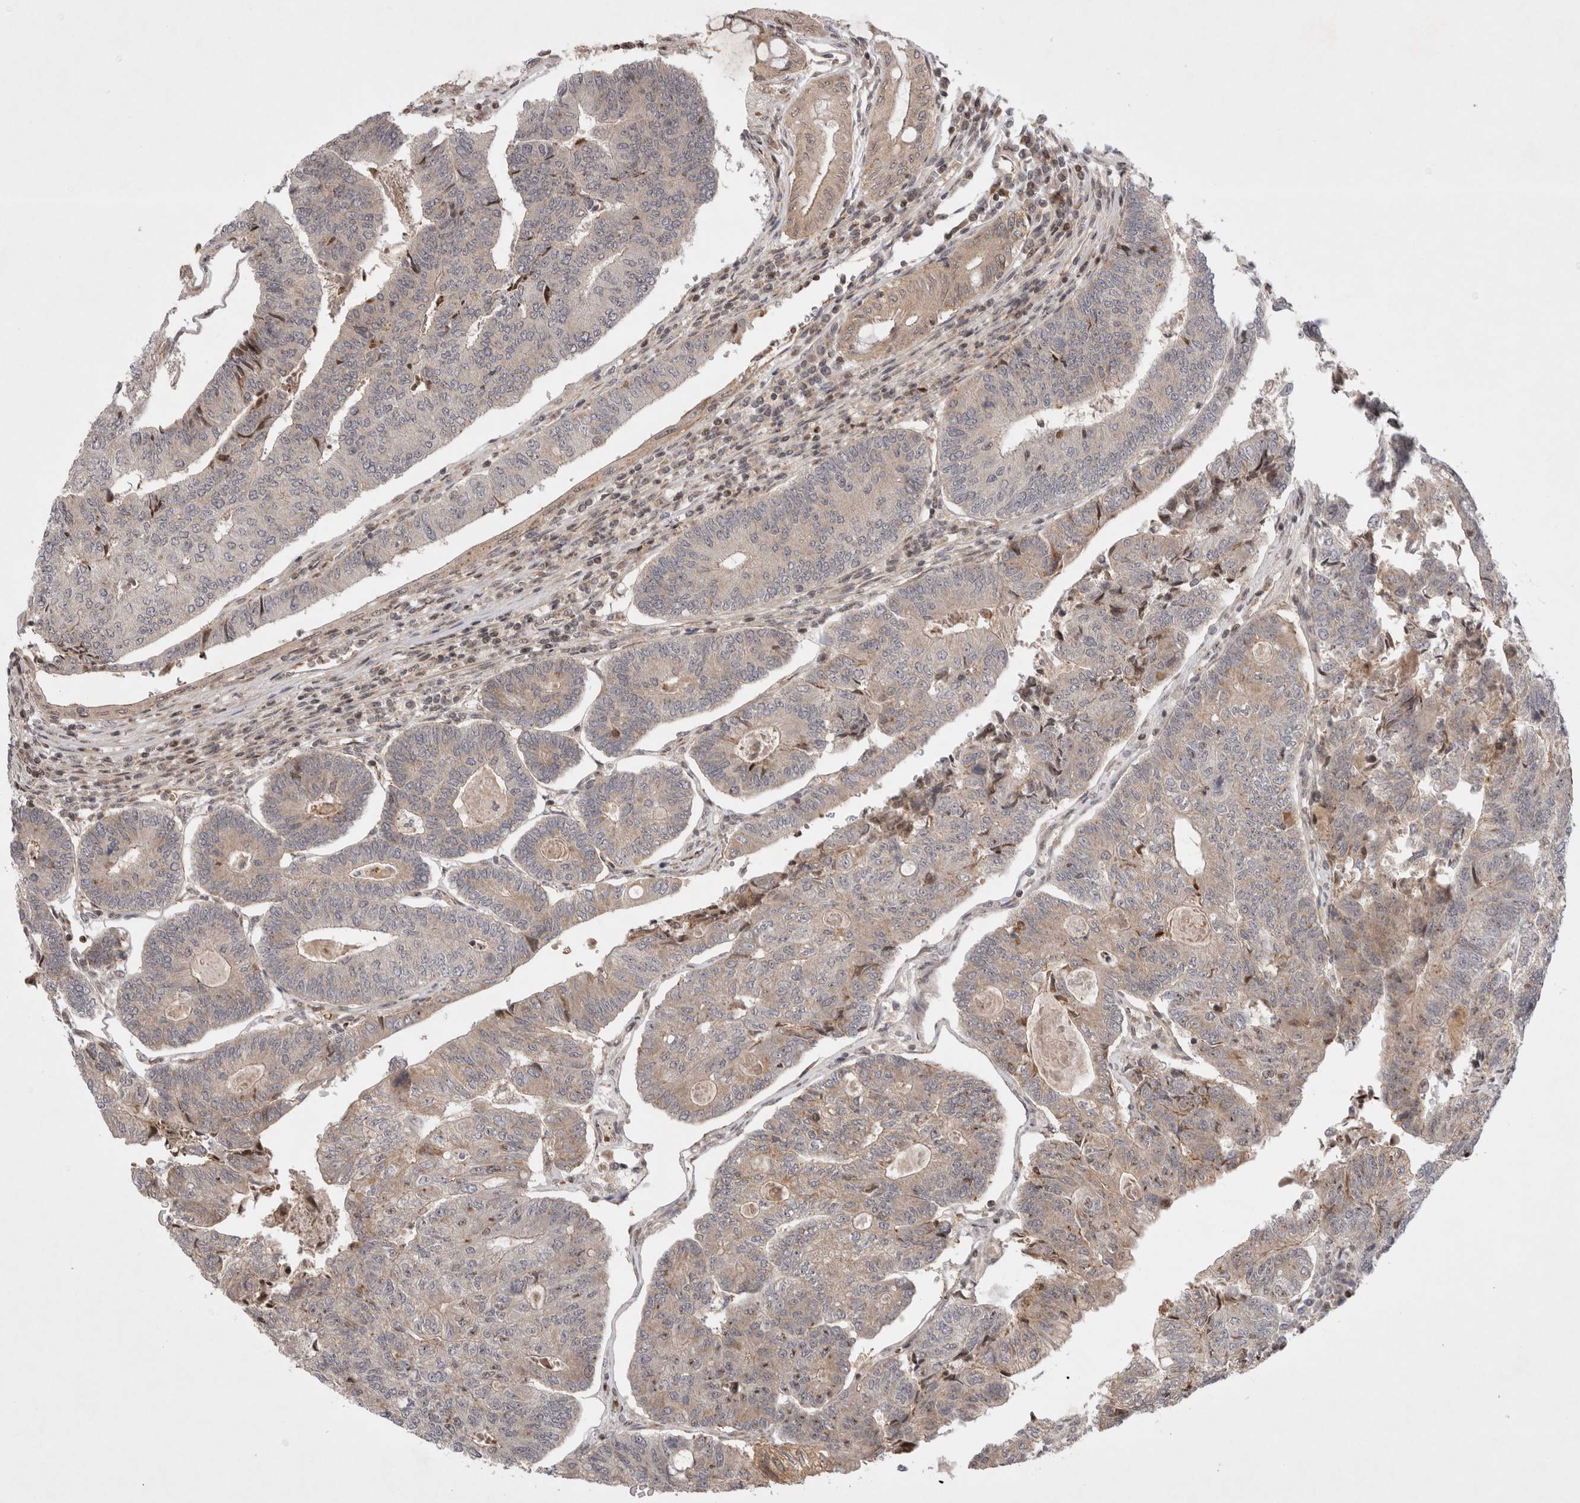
{"staining": {"intensity": "weak", "quantity": "25%-75%", "location": "cytoplasmic/membranous"}, "tissue": "colorectal cancer", "cell_type": "Tumor cells", "image_type": "cancer", "snomed": [{"axis": "morphology", "description": "Adenocarcinoma, NOS"}, {"axis": "topography", "description": "Colon"}], "caption": "This is a micrograph of immunohistochemistry (IHC) staining of colorectal adenocarcinoma, which shows weak staining in the cytoplasmic/membranous of tumor cells.", "gene": "EIF2AK1", "patient": {"sex": "female", "age": 67}}